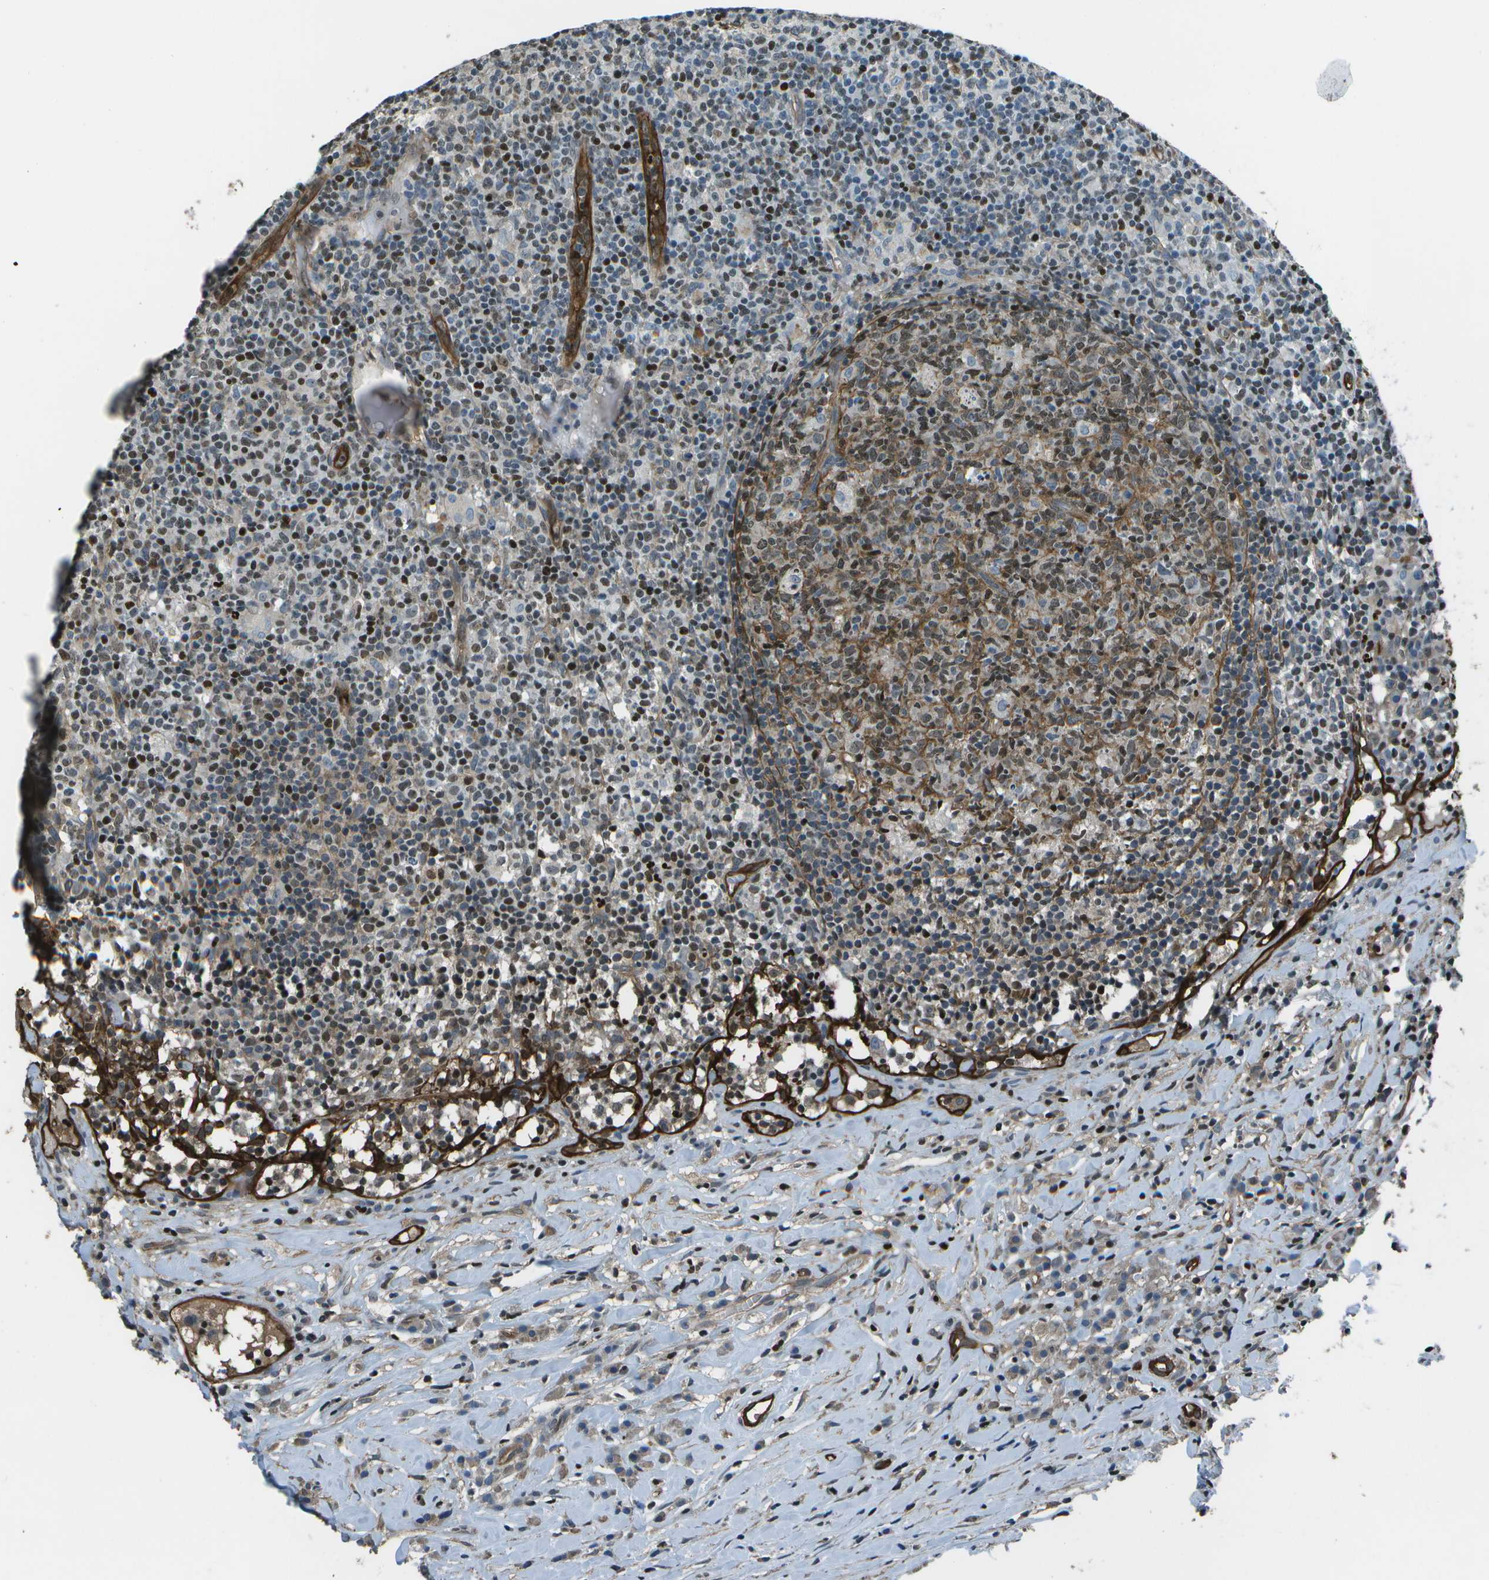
{"staining": {"intensity": "strong", "quantity": ">75%", "location": "nuclear"}, "tissue": "lymph node", "cell_type": "Germinal center cells", "image_type": "normal", "snomed": [{"axis": "morphology", "description": "Normal tissue, NOS"}, {"axis": "morphology", "description": "Inflammation, NOS"}, {"axis": "topography", "description": "Lymph node"}], "caption": "Lymph node stained for a protein (brown) reveals strong nuclear positive staining in about >75% of germinal center cells.", "gene": "PDLIM1", "patient": {"sex": "male", "age": 55}}